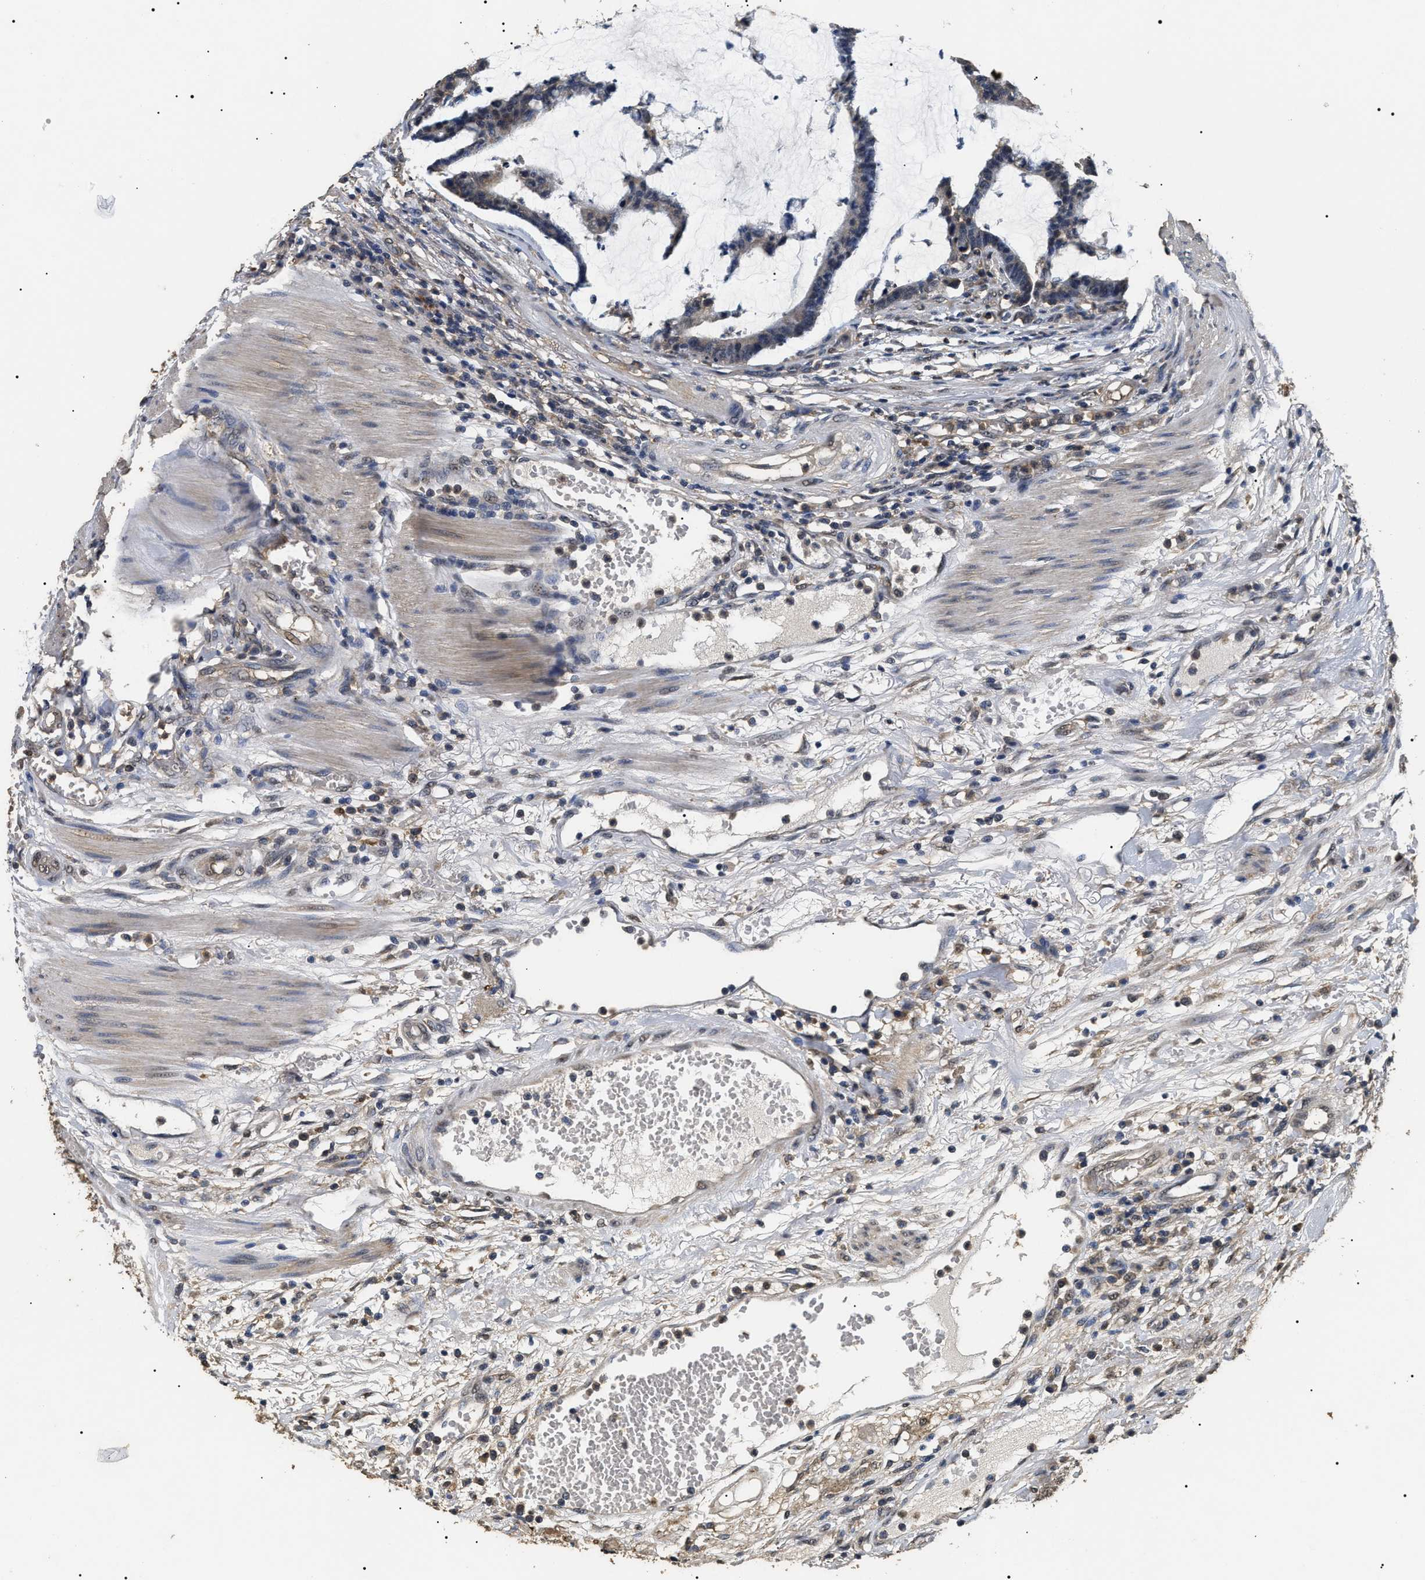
{"staining": {"intensity": "negative", "quantity": "none", "location": "none"}, "tissue": "colorectal cancer", "cell_type": "Tumor cells", "image_type": "cancer", "snomed": [{"axis": "morphology", "description": "Adenocarcinoma, NOS"}, {"axis": "topography", "description": "Colon"}], "caption": "Colorectal cancer stained for a protein using IHC demonstrates no expression tumor cells.", "gene": "PSMD8", "patient": {"sex": "female", "age": 84}}